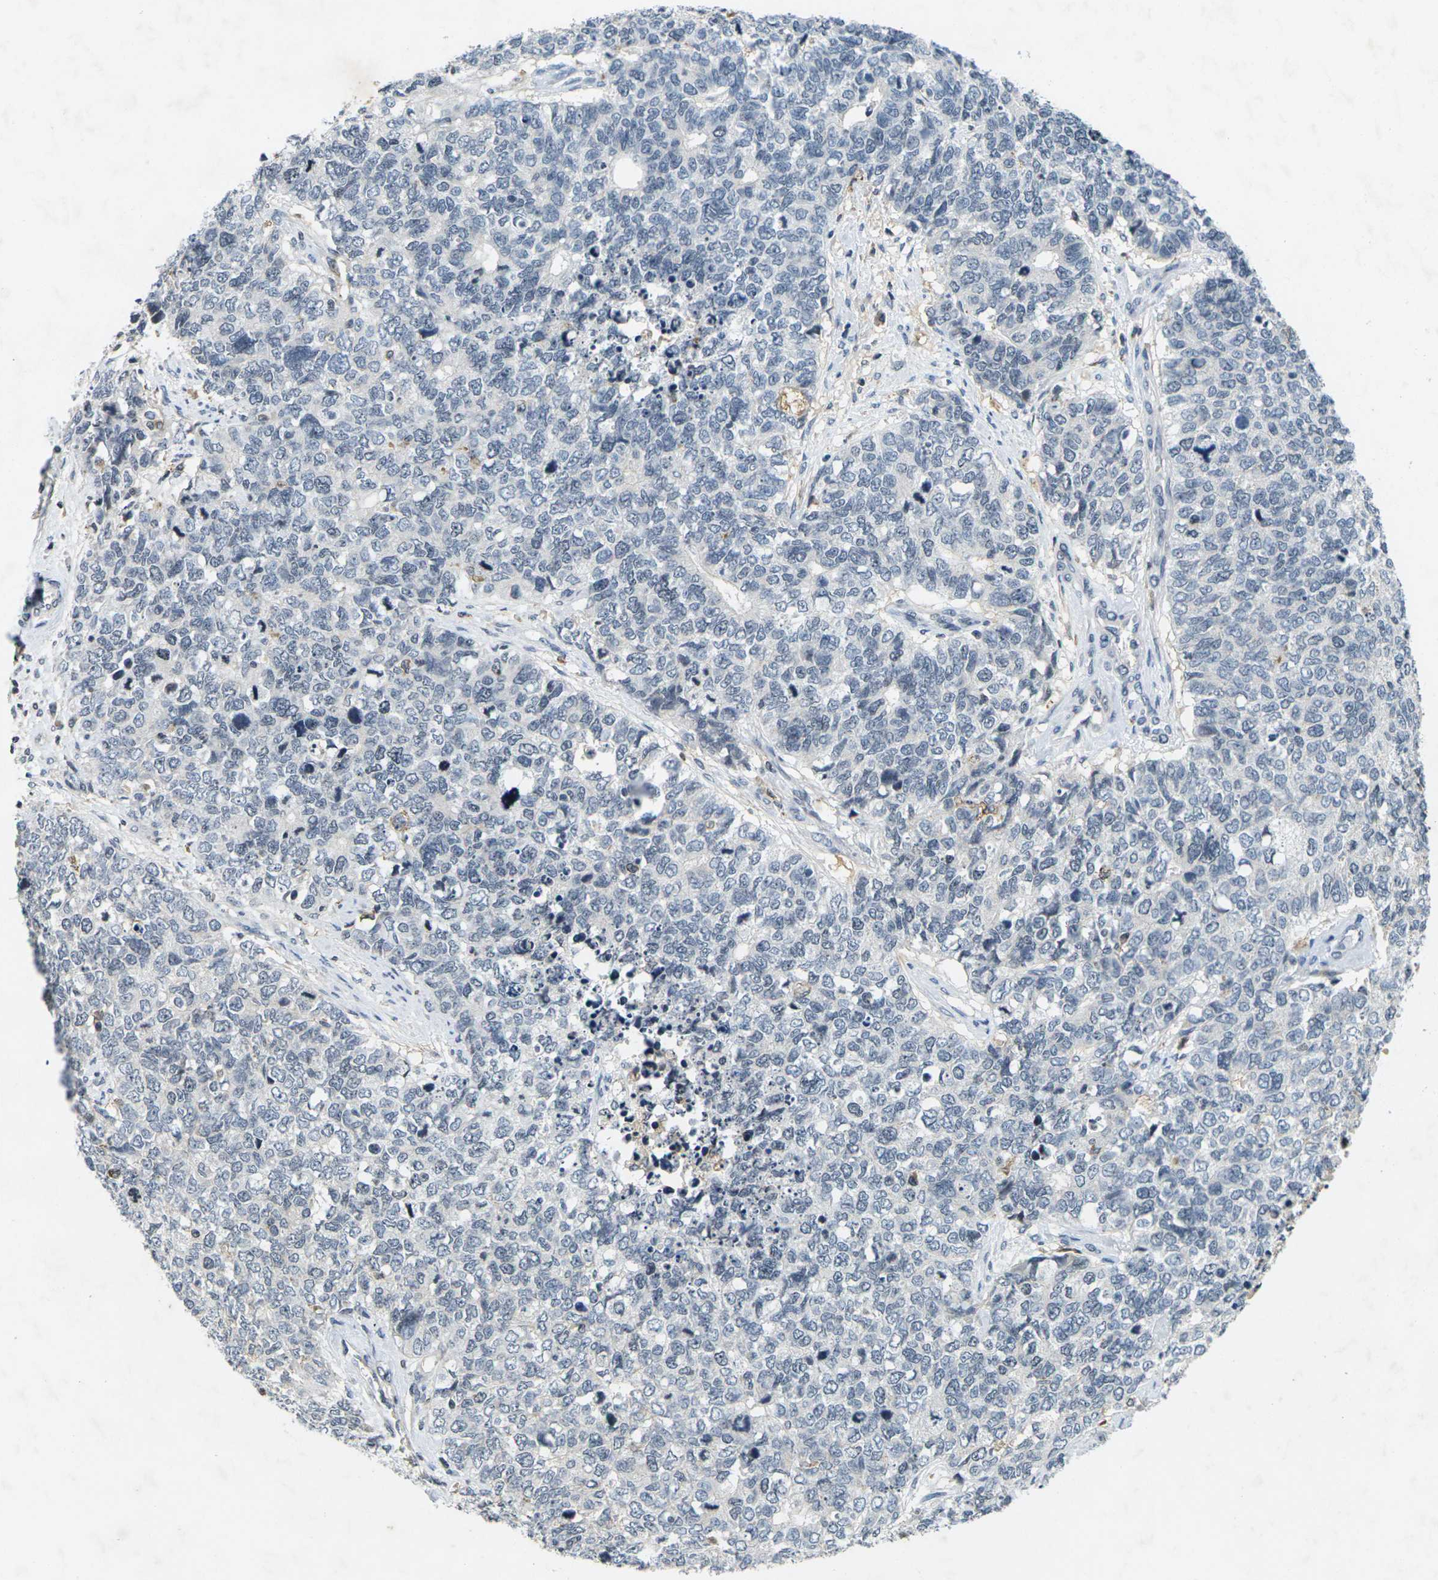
{"staining": {"intensity": "negative", "quantity": "none", "location": "none"}, "tissue": "cervical cancer", "cell_type": "Tumor cells", "image_type": "cancer", "snomed": [{"axis": "morphology", "description": "Squamous cell carcinoma, NOS"}, {"axis": "topography", "description": "Cervix"}], "caption": "The IHC image has no significant expression in tumor cells of cervical cancer tissue.", "gene": "C1QC", "patient": {"sex": "female", "age": 63}}